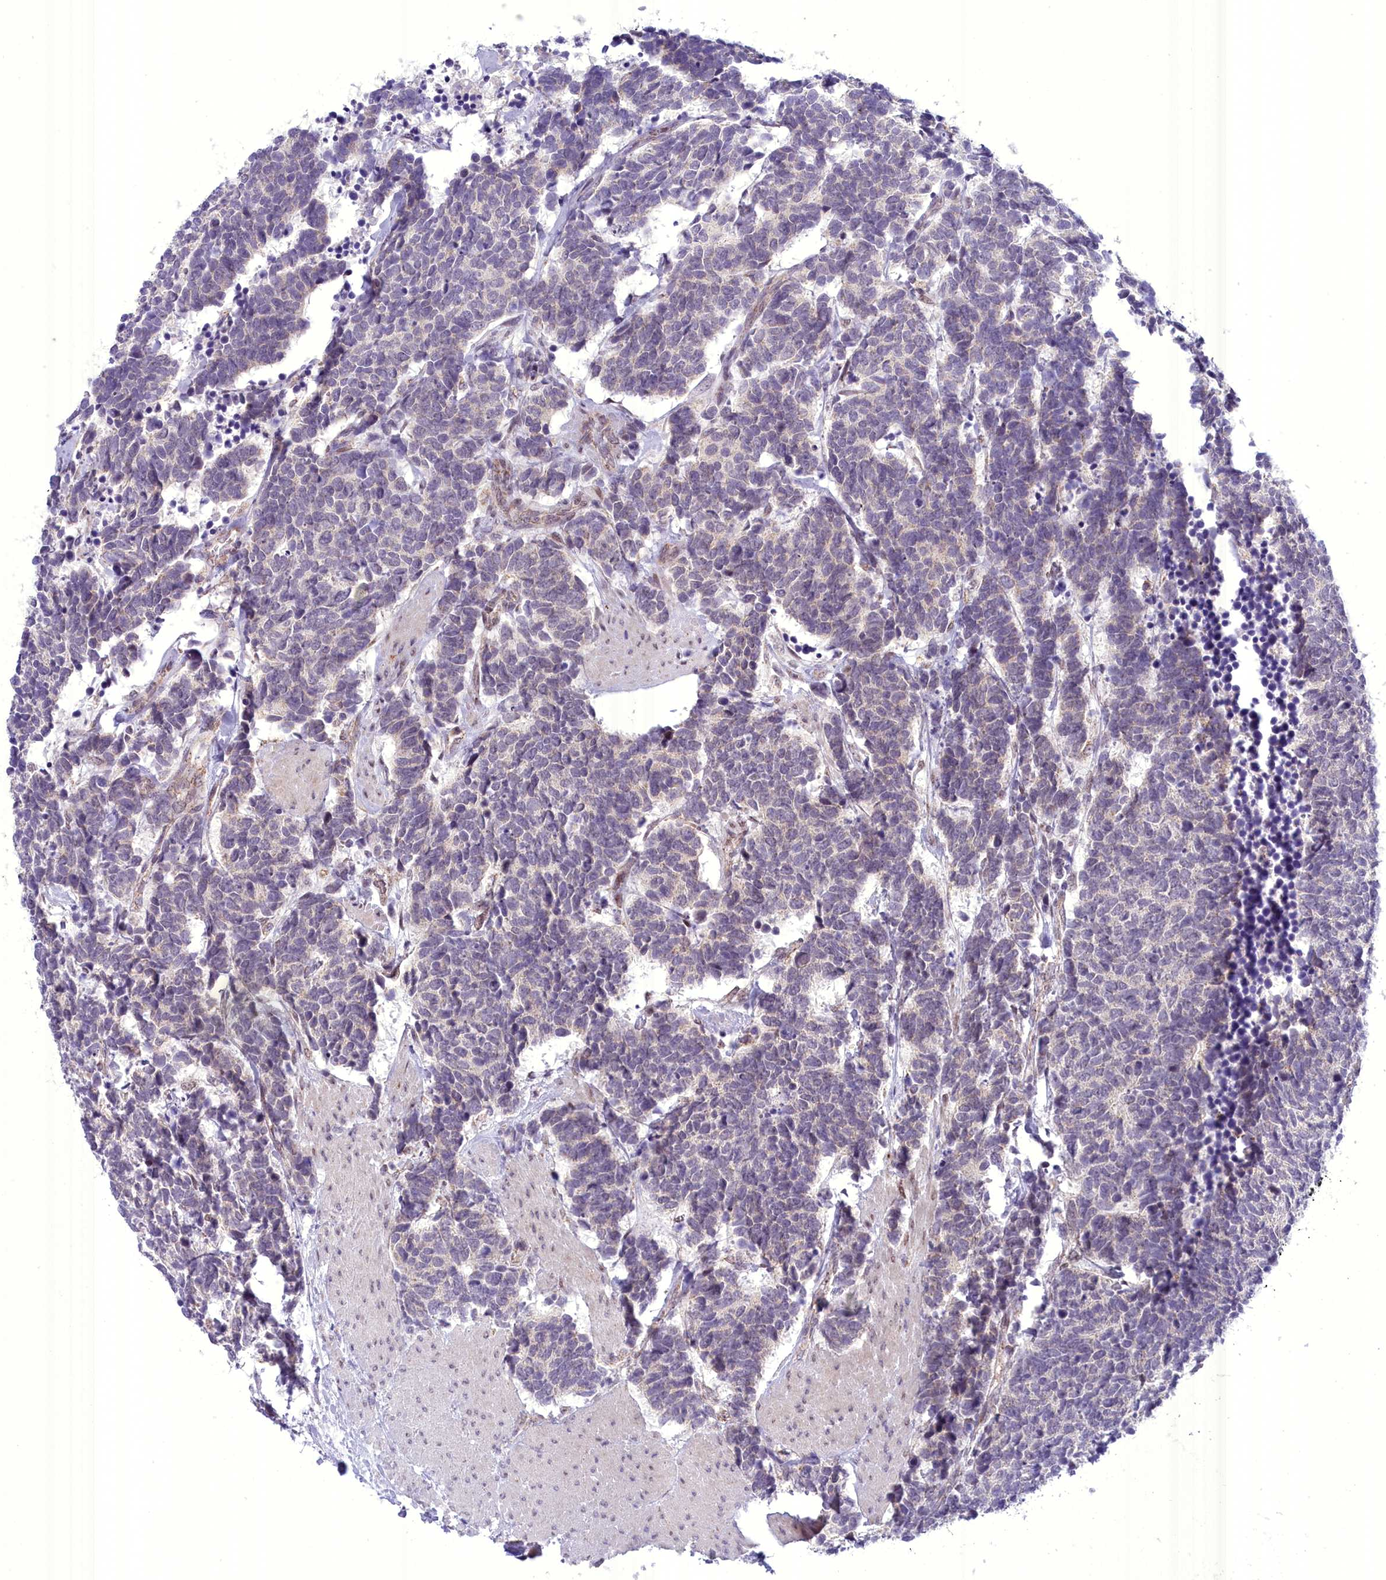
{"staining": {"intensity": "negative", "quantity": "none", "location": "none"}, "tissue": "carcinoid", "cell_type": "Tumor cells", "image_type": "cancer", "snomed": [{"axis": "morphology", "description": "Carcinoma, NOS"}, {"axis": "morphology", "description": "Carcinoid, malignant, NOS"}, {"axis": "topography", "description": "Urinary bladder"}], "caption": "This is an immunohistochemistry micrograph of human carcinoid. There is no expression in tumor cells.", "gene": "FAM149B1", "patient": {"sex": "male", "age": 57}}